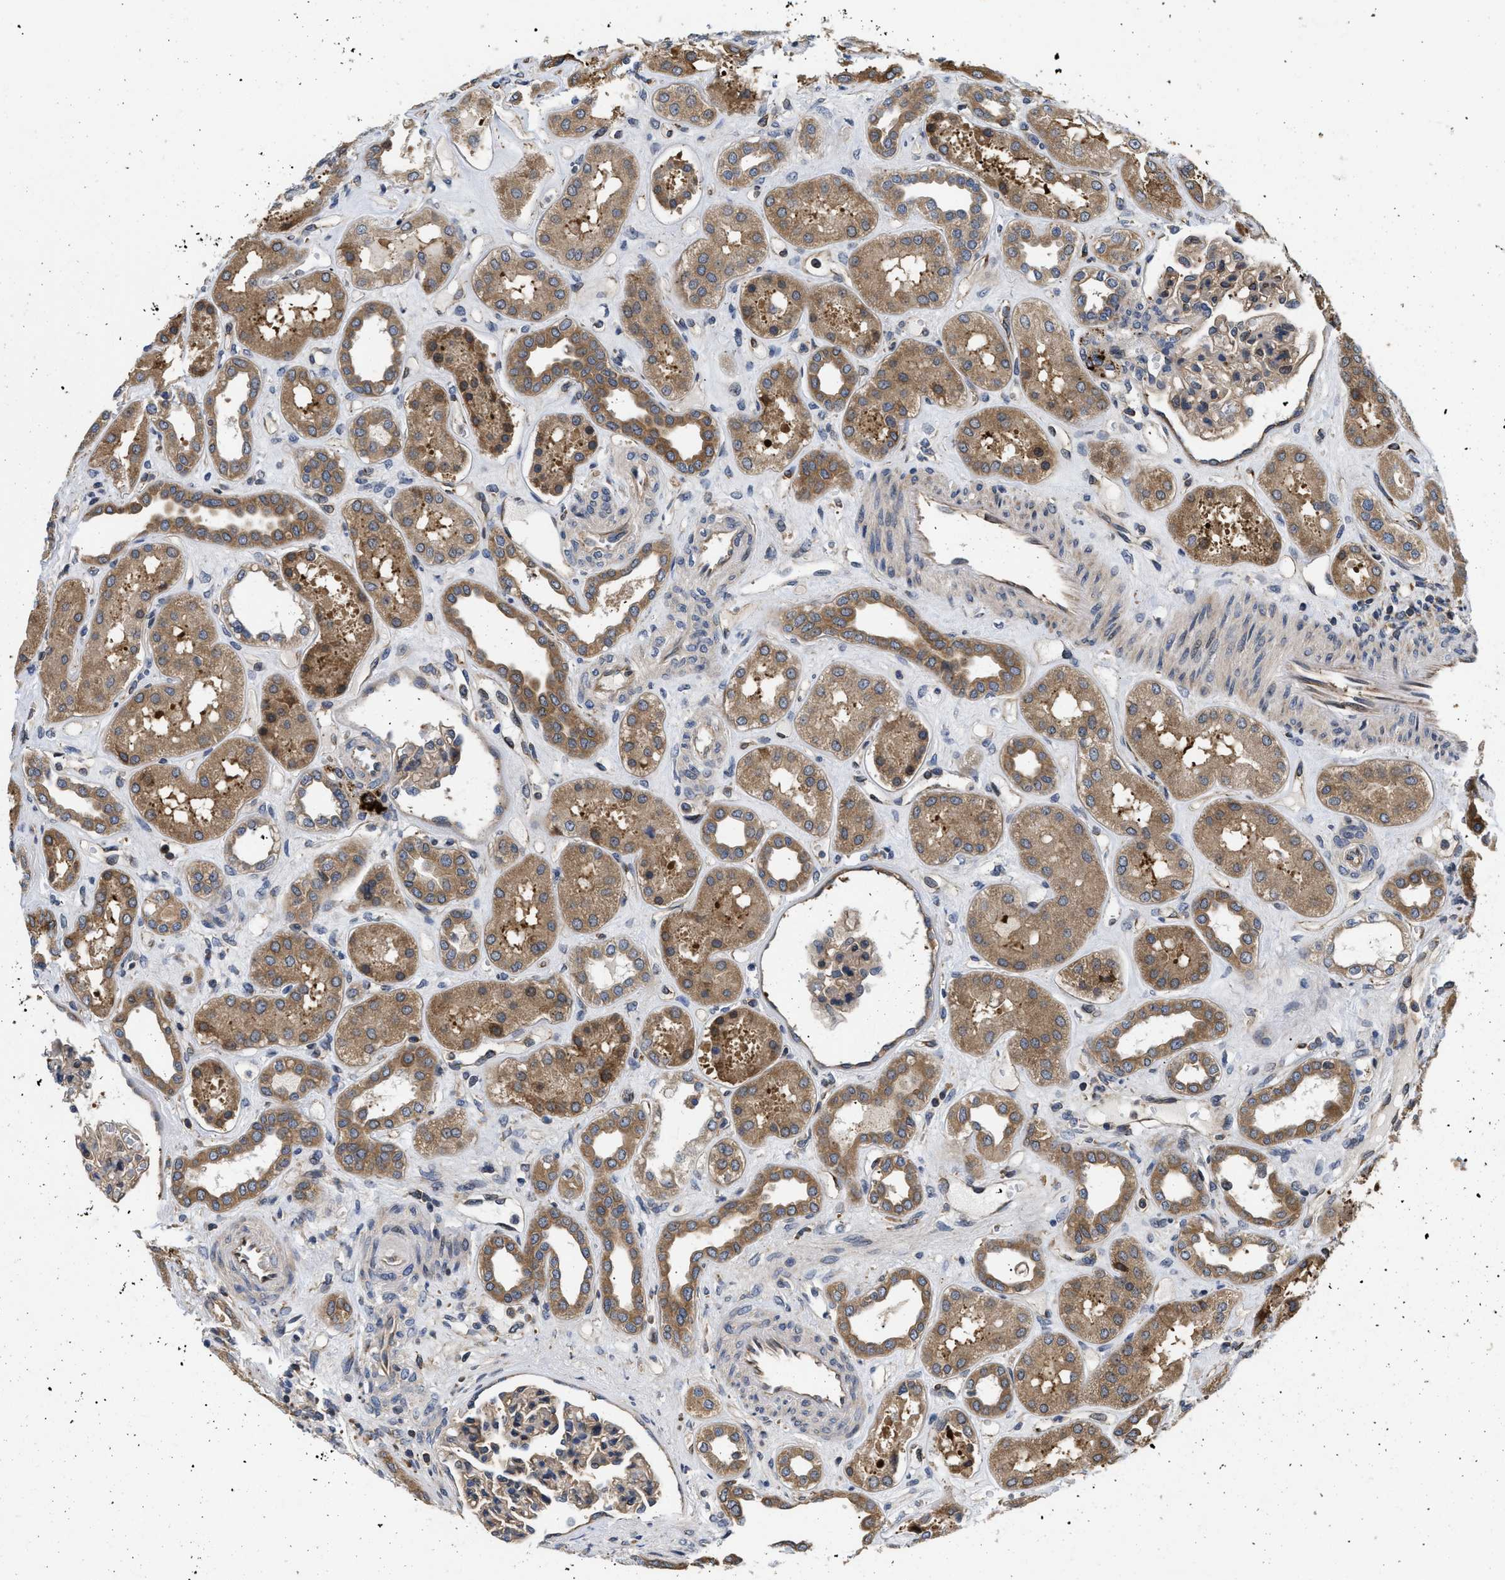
{"staining": {"intensity": "weak", "quantity": "25%-75%", "location": "cytoplasmic/membranous"}, "tissue": "kidney", "cell_type": "Cells in glomeruli", "image_type": "normal", "snomed": [{"axis": "morphology", "description": "Normal tissue, NOS"}, {"axis": "topography", "description": "Kidney"}], "caption": "Kidney stained for a protein (brown) shows weak cytoplasmic/membranous positive expression in approximately 25%-75% of cells in glomeruli.", "gene": "HMGCR", "patient": {"sex": "male", "age": 59}}